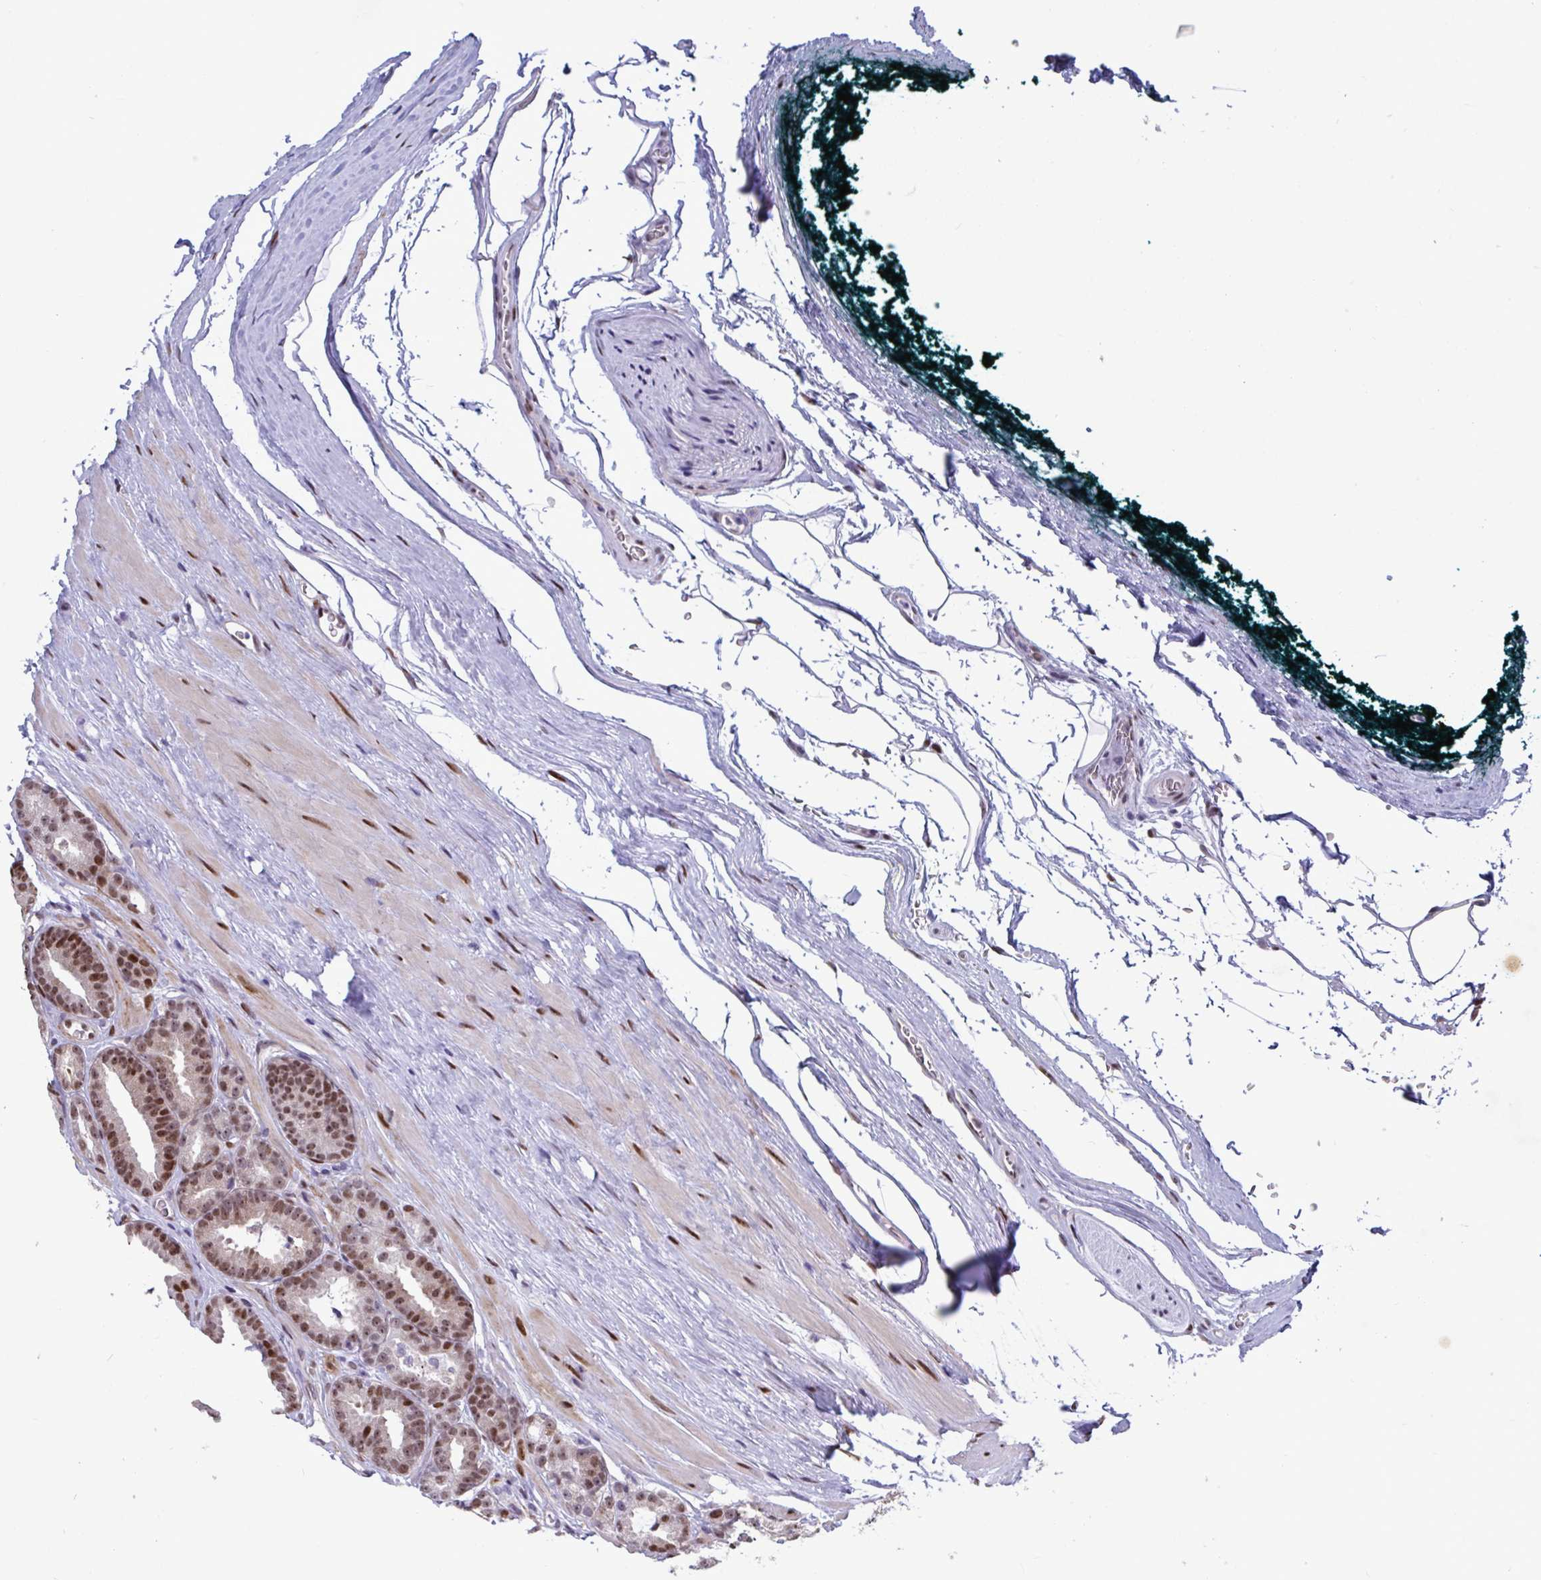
{"staining": {"intensity": "moderate", "quantity": ">75%", "location": "nuclear"}, "tissue": "prostate cancer", "cell_type": "Tumor cells", "image_type": "cancer", "snomed": [{"axis": "morphology", "description": "Adenocarcinoma, Low grade"}, {"axis": "topography", "description": "Prostate"}], "caption": "Protein staining shows moderate nuclear expression in approximately >75% of tumor cells in prostate low-grade adenocarcinoma.", "gene": "PELI2", "patient": {"sex": "male", "age": 61}}